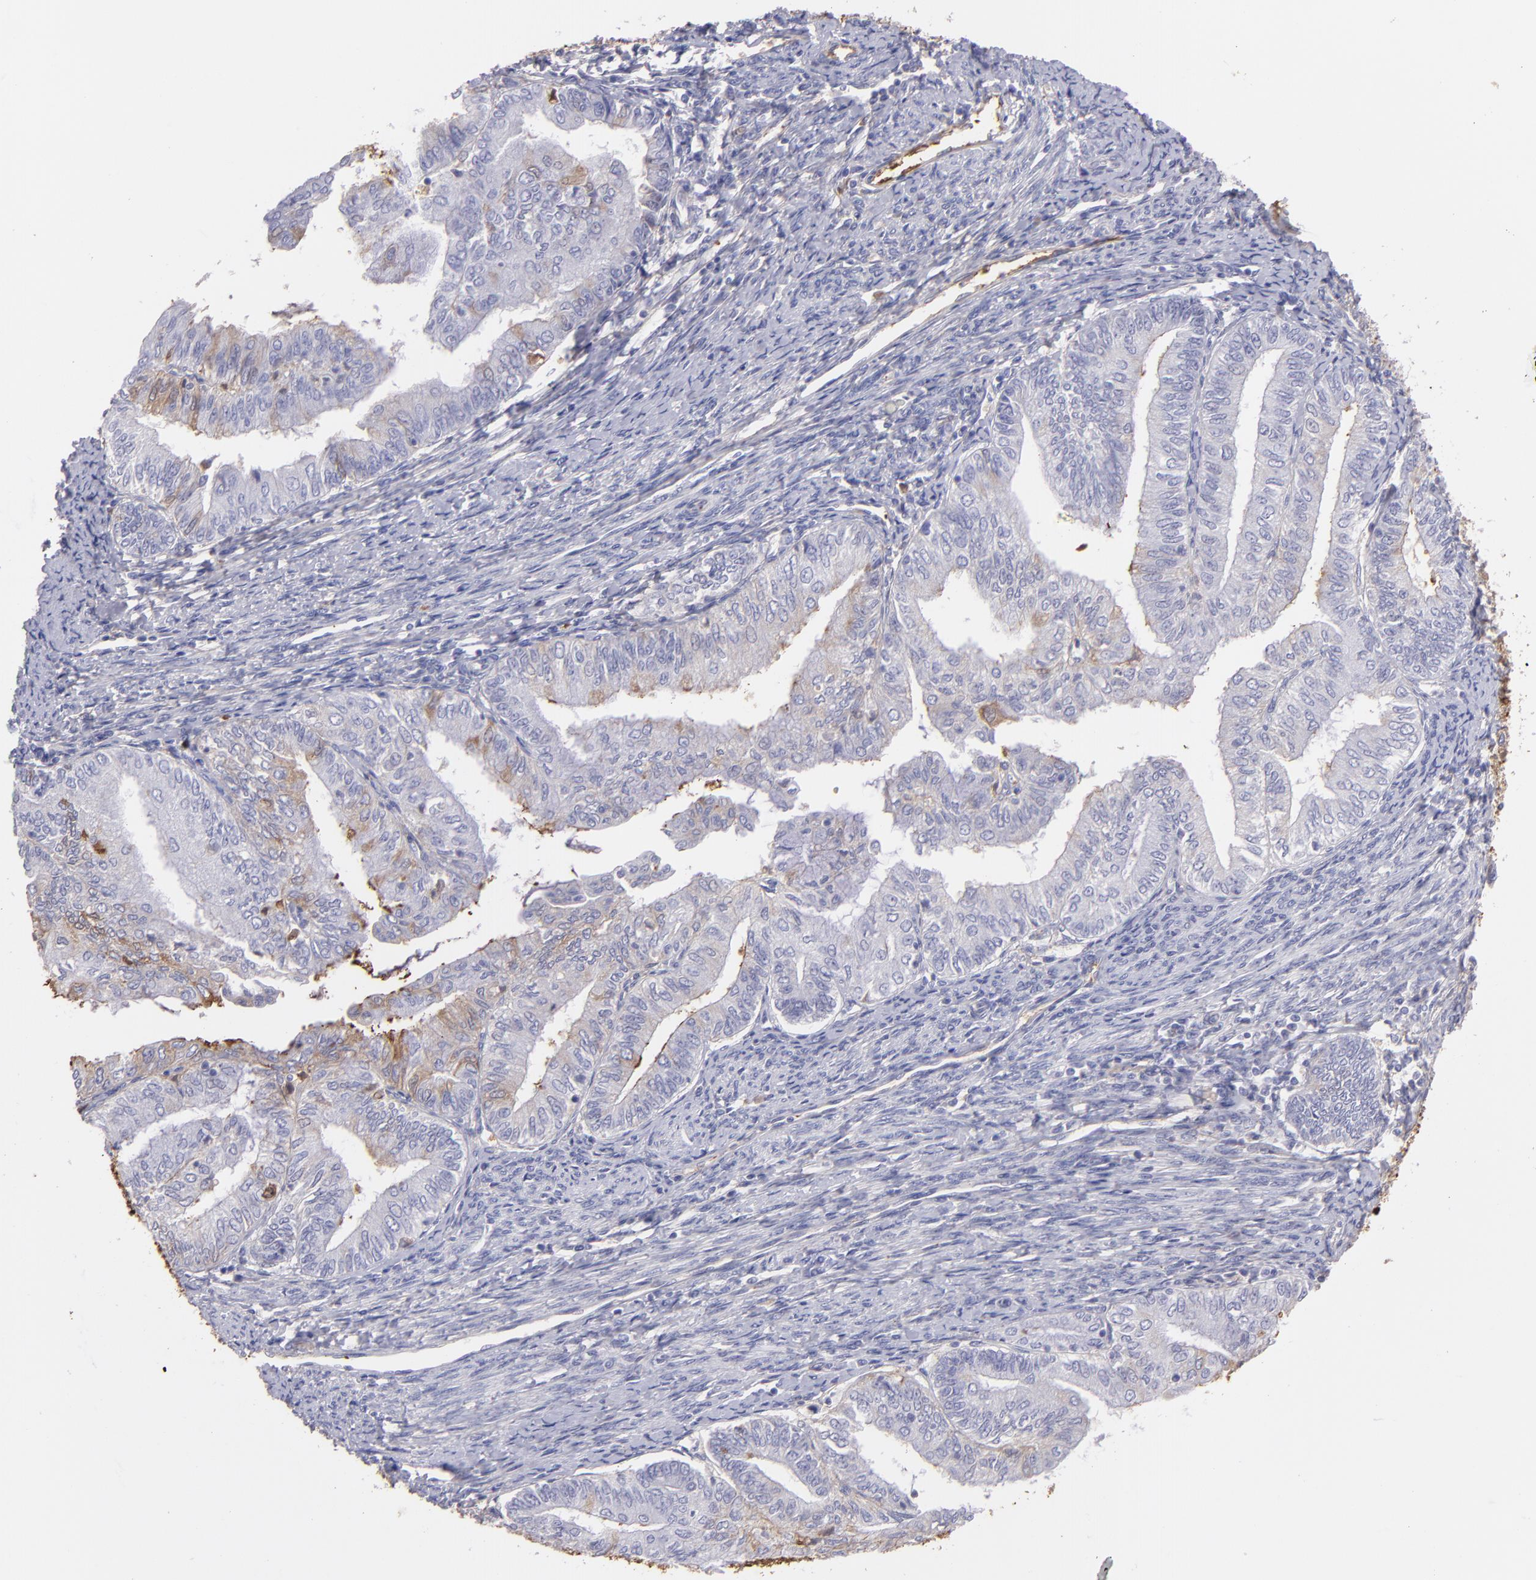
{"staining": {"intensity": "moderate", "quantity": "25%-75%", "location": "cytoplasmic/membranous"}, "tissue": "endometrial cancer", "cell_type": "Tumor cells", "image_type": "cancer", "snomed": [{"axis": "morphology", "description": "Adenocarcinoma, NOS"}, {"axis": "topography", "description": "Endometrium"}], "caption": "IHC histopathology image of neoplastic tissue: endometrial adenocarcinoma stained using IHC shows medium levels of moderate protein expression localized specifically in the cytoplasmic/membranous of tumor cells, appearing as a cytoplasmic/membranous brown color.", "gene": "FGB", "patient": {"sex": "female", "age": 66}}